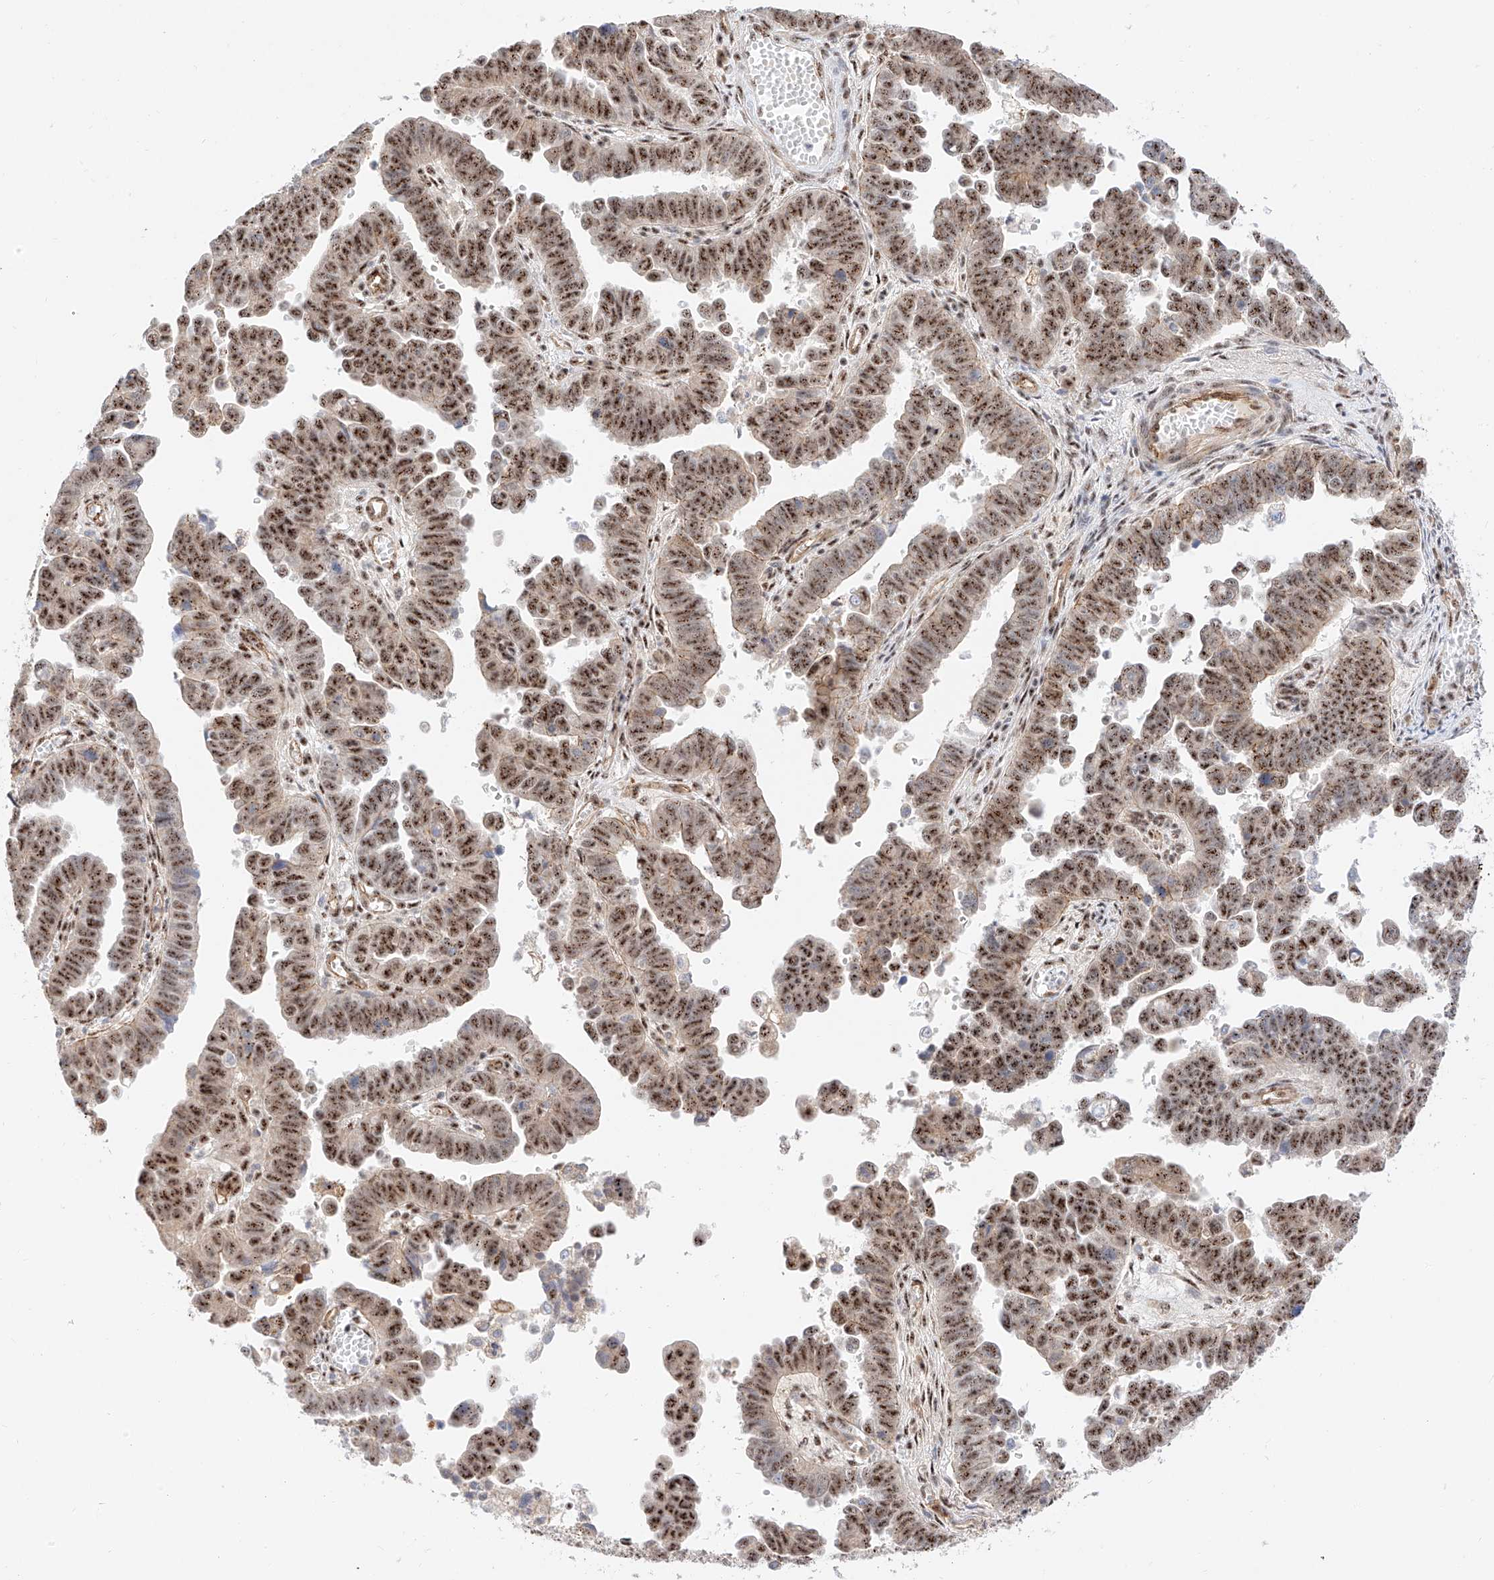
{"staining": {"intensity": "strong", "quantity": ">75%", "location": "nuclear"}, "tissue": "endometrial cancer", "cell_type": "Tumor cells", "image_type": "cancer", "snomed": [{"axis": "morphology", "description": "Adenocarcinoma, NOS"}, {"axis": "topography", "description": "Endometrium"}], "caption": "Tumor cells exhibit high levels of strong nuclear expression in approximately >75% of cells in human endometrial cancer.", "gene": "ATXN7L2", "patient": {"sex": "female", "age": 75}}